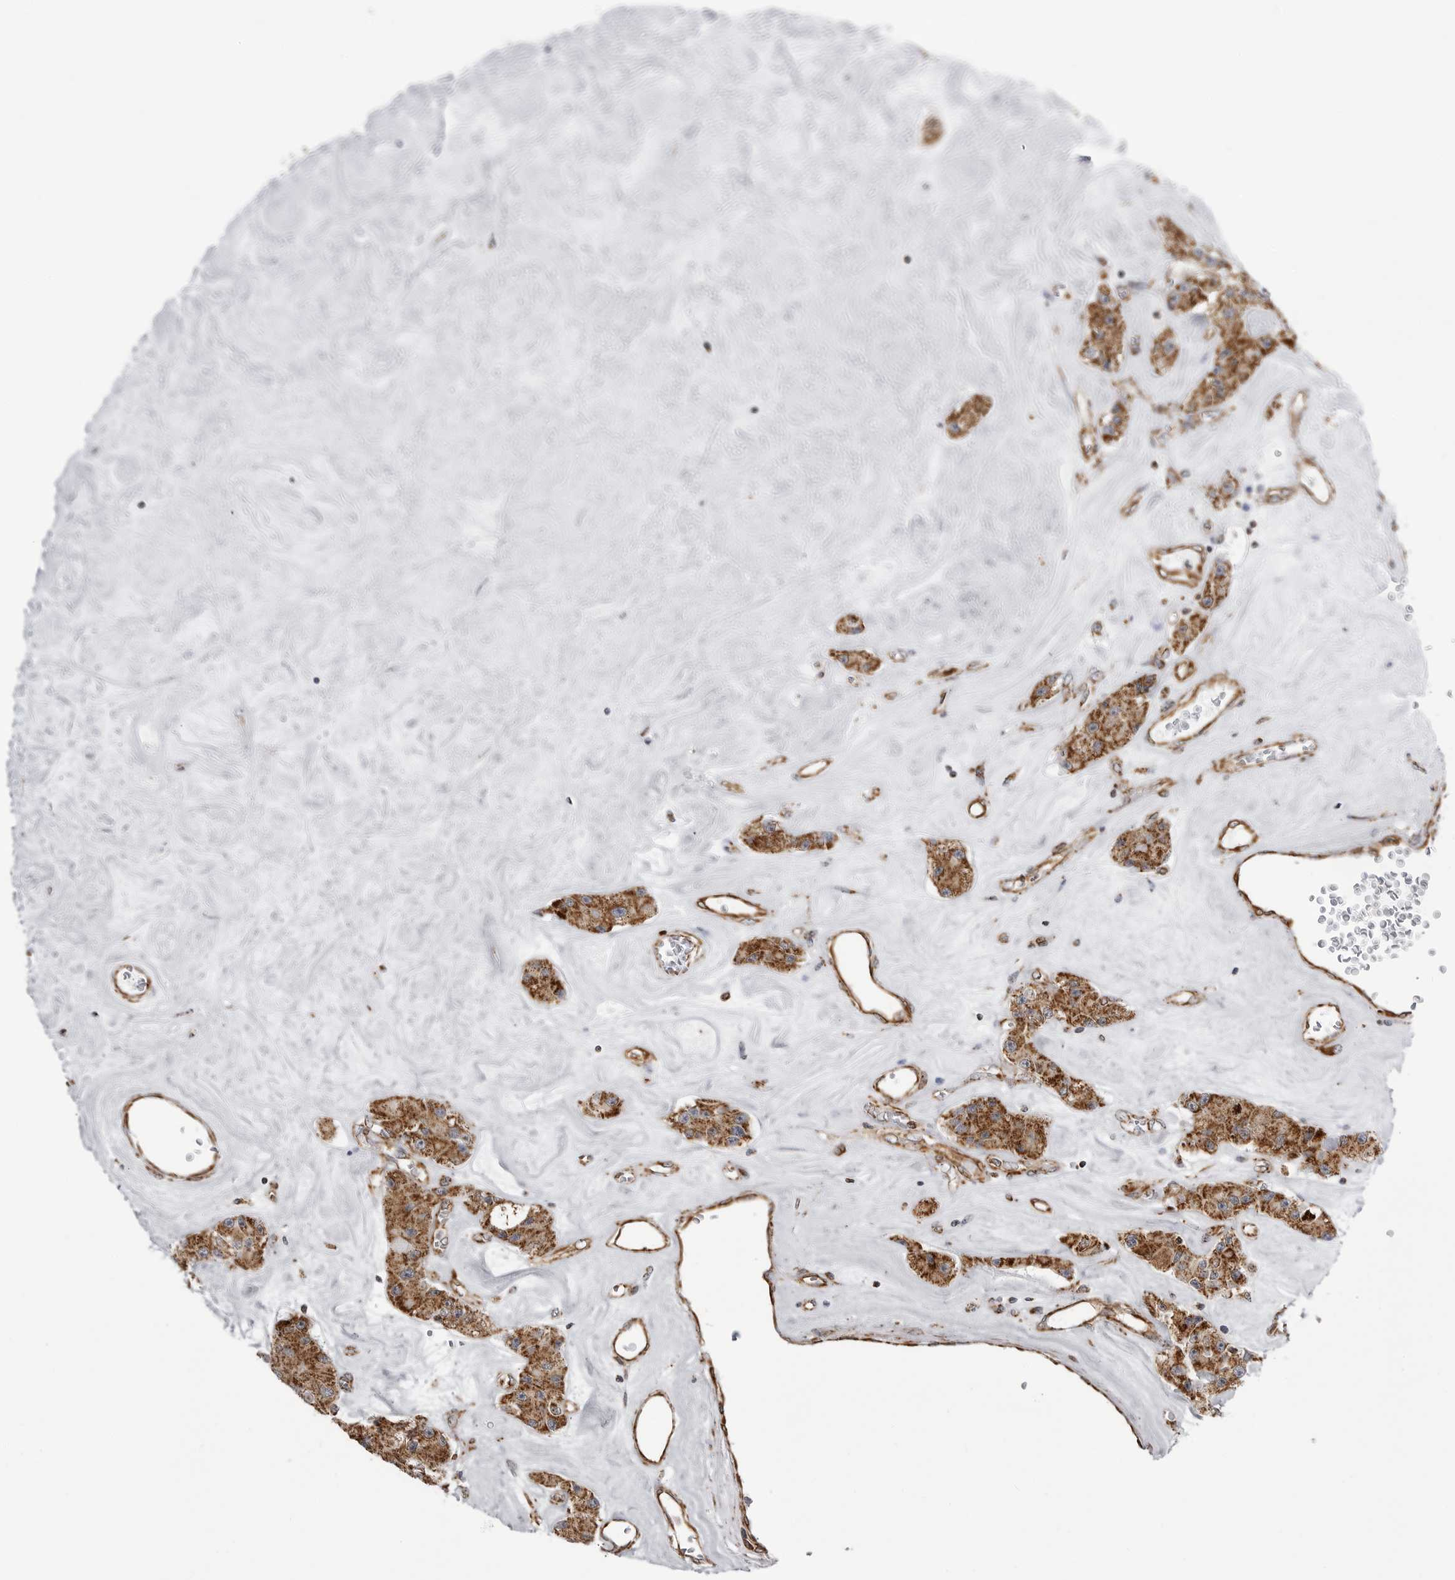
{"staining": {"intensity": "strong", "quantity": ">75%", "location": "cytoplasmic/membranous"}, "tissue": "carcinoid", "cell_type": "Tumor cells", "image_type": "cancer", "snomed": [{"axis": "morphology", "description": "Carcinoid, malignant, NOS"}, {"axis": "topography", "description": "Pancreas"}], "caption": "Strong cytoplasmic/membranous staining is seen in approximately >75% of tumor cells in carcinoid (malignant). Immunohistochemistry stains the protein of interest in brown and the nuclei are stained blue.", "gene": "FH", "patient": {"sex": "male", "age": 41}}